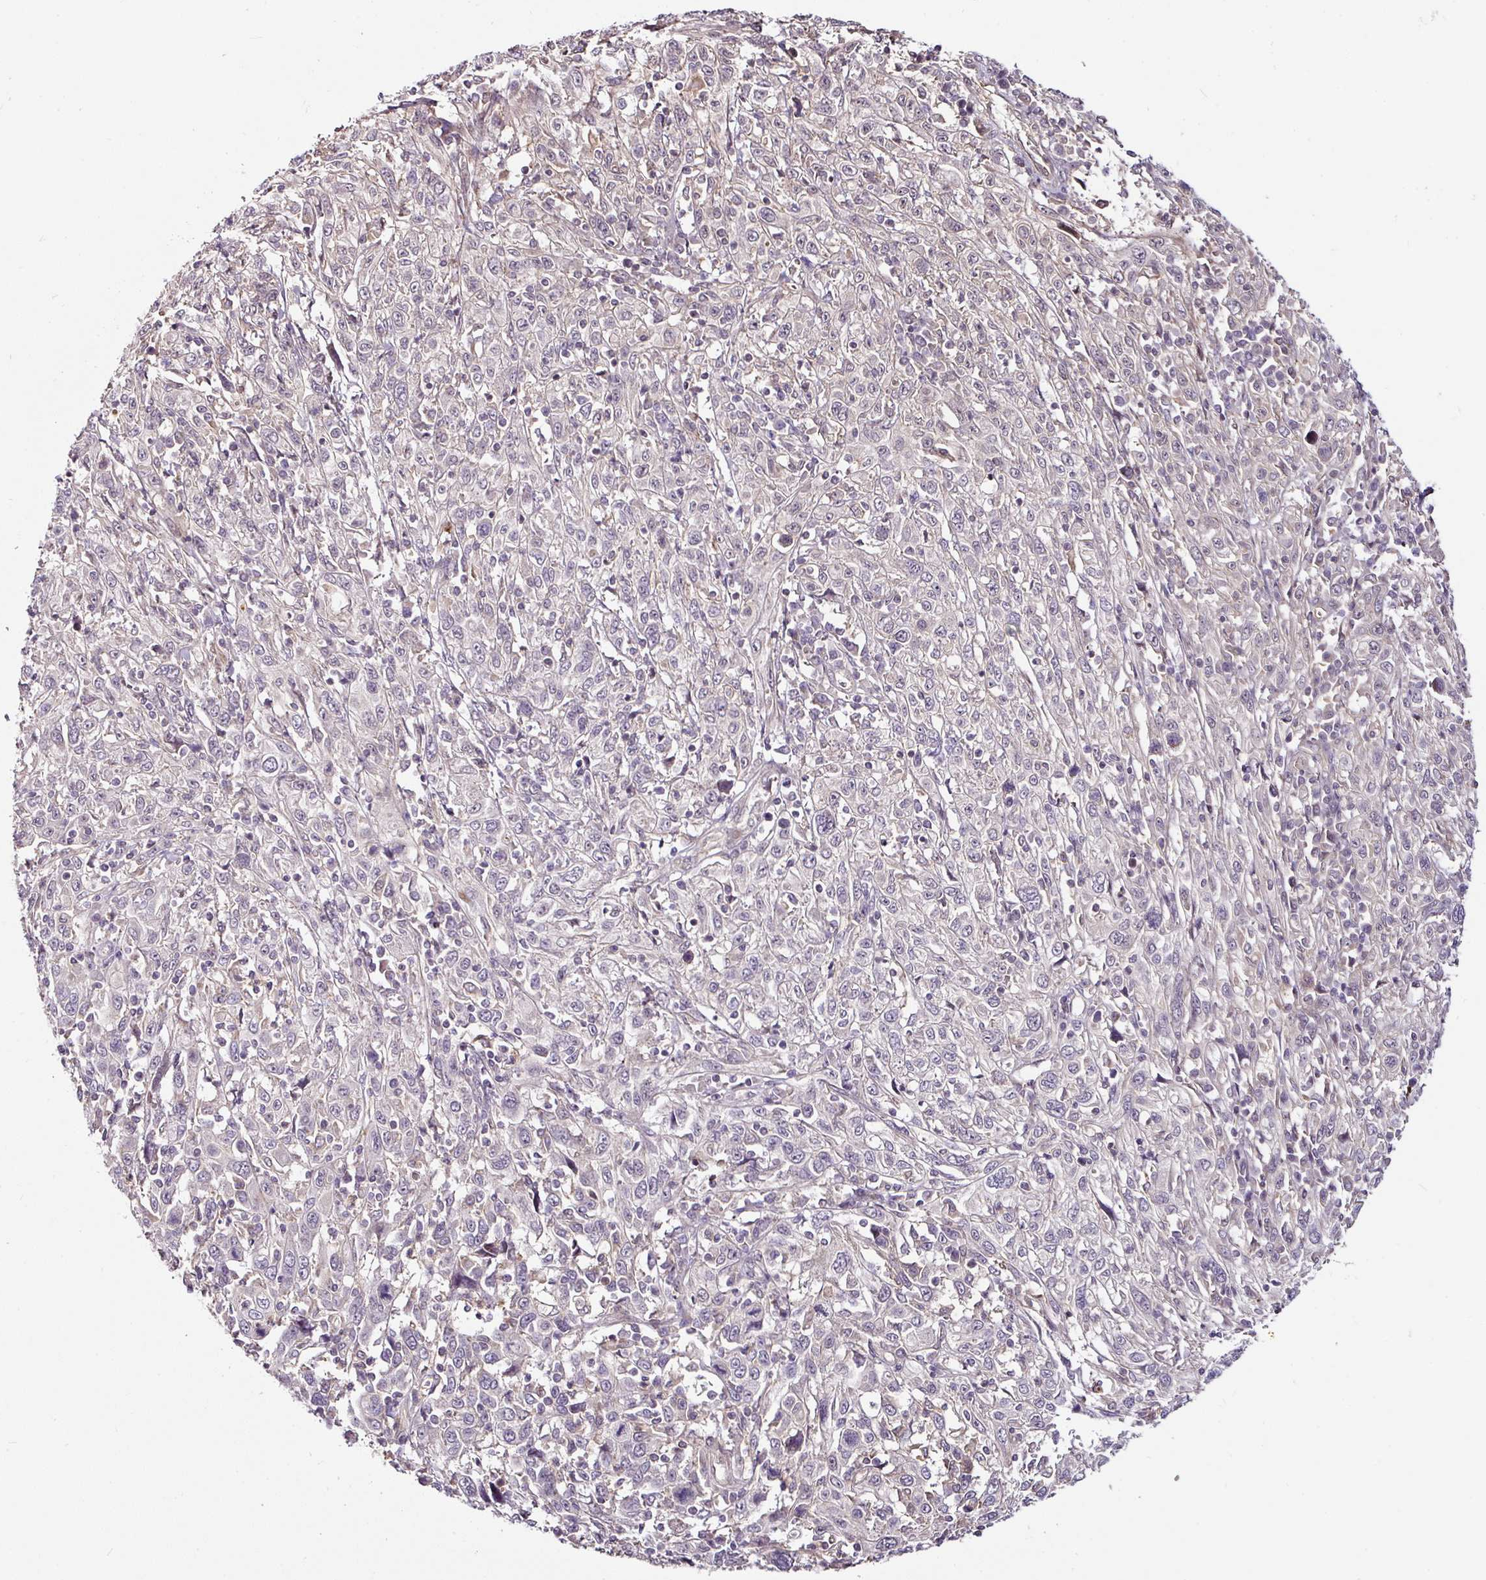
{"staining": {"intensity": "negative", "quantity": "none", "location": "none"}, "tissue": "cervical cancer", "cell_type": "Tumor cells", "image_type": "cancer", "snomed": [{"axis": "morphology", "description": "Squamous cell carcinoma, NOS"}, {"axis": "topography", "description": "Cervix"}], "caption": "Tumor cells are negative for protein expression in human cervical squamous cell carcinoma.", "gene": "DCAF13", "patient": {"sex": "female", "age": 46}}